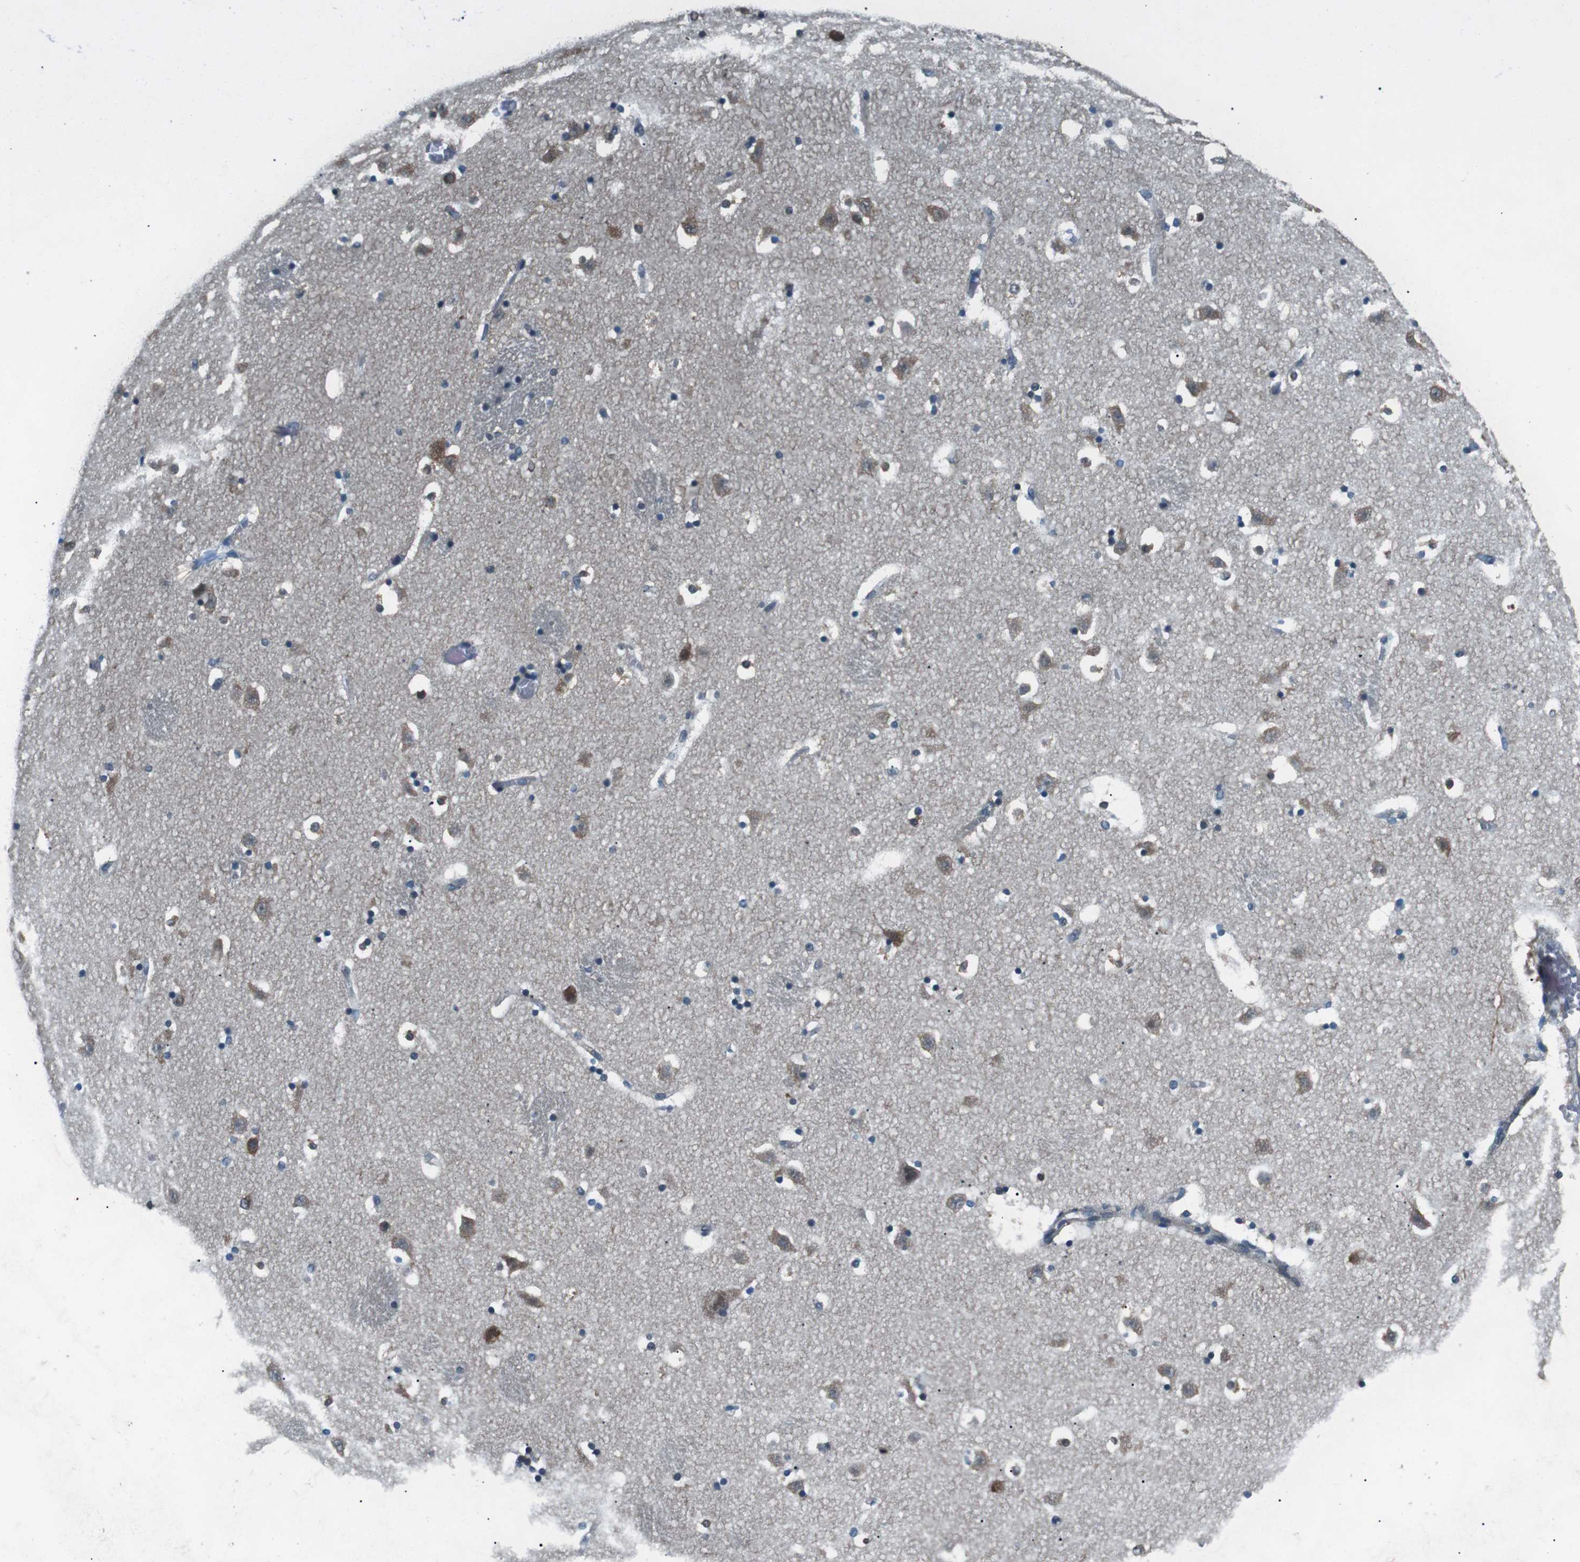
{"staining": {"intensity": "moderate", "quantity": "<25%", "location": "cytoplasmic/membranous"}, "tissue": "caudate", "cell_type": "Glial cells", "image_type": "normal", "snomed": [{"axis": "morphology", "description": "Normal tissue, NOS"}, {"axis": "topography", "description": "Lateral ventricle wall"}], "caption": "Unremarkable caudate exhibits moderate cytoplasmic/membranous positivity in approximately <25% of glial cells.", "gene": "LRIG2", "patient": {"sex": "male", "age": 45}}